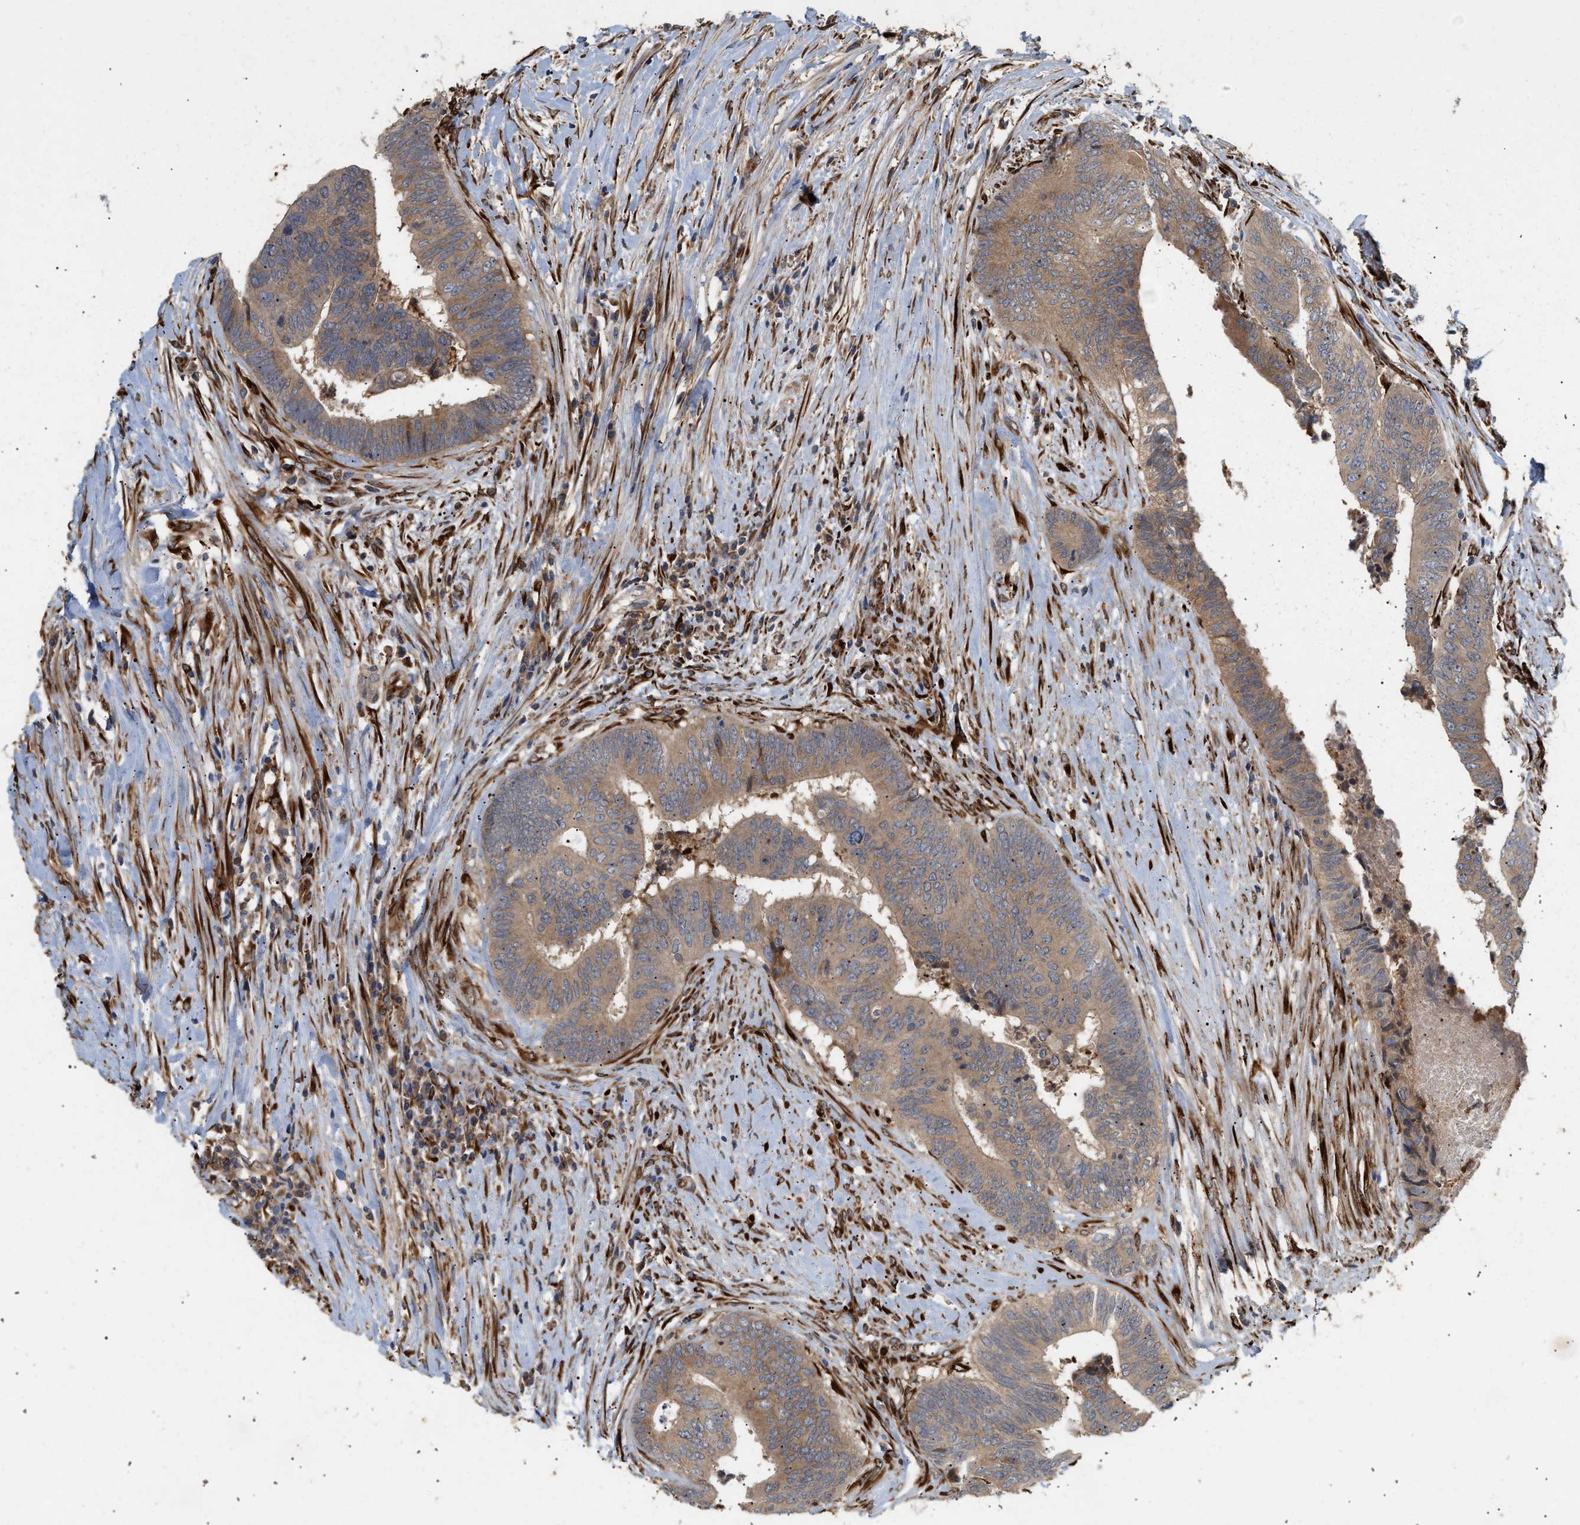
{"staining": {"intensity": "moderate", "quantity": ">75%", "location": "cytoplasmic/membranous"}, "tissue": "colorectal cancer", "cell_type": "Tumor cells", "image_type": "cancer", "snomed": [{"axis": "morphology", "description": "Adenocarcinoma, NOS"}, {"axis": "topography", "description": "Rectum"}], "caption": "Immunohistochemistry photomicrograph of human adenocarcinoma (colorectal) stained for a protein (brown), which shows medium levels of moderate cytoplasmic/membranous expression in approximately >75% of tumor cells.", "gene": "PLCD1", "patient": {"sex": "male", "age": 72}}